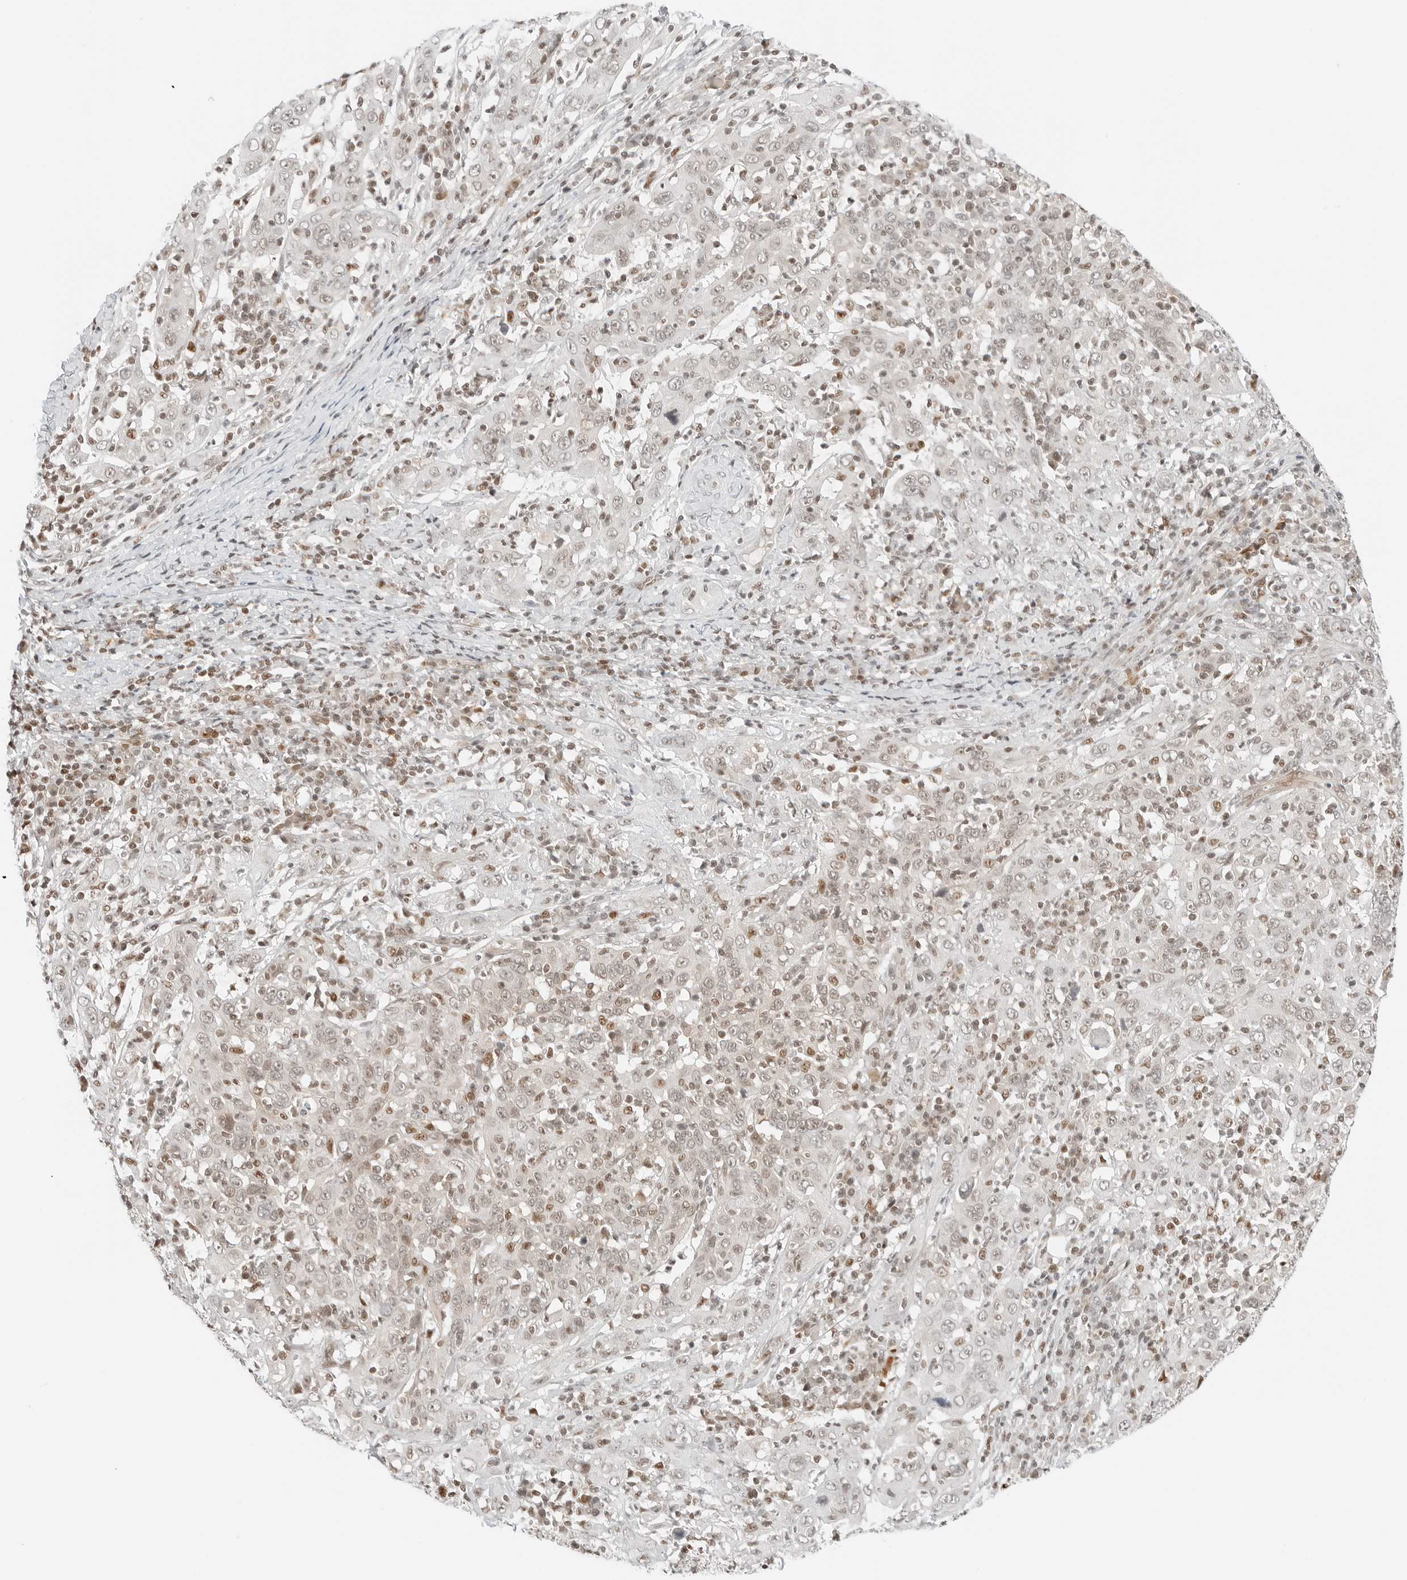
{"staining": {"intensity": "weak", "quantity": "25%-75%", "location": "nuclear"}, "tissue": "cervical cancer", "cell_type": "Tumor cells", "image_type": "cancer", "snomed": [{"axis": "morphology", "description": "Squamous cell carcinoma, NOS"}, {"axis": "topography", "description": "Cervix"}], "caption": "Immunohistochemistry (IHC) of human cervical cancer (squamous cell carcinoma) shows low levels of weak nuclear expression in about 25%-75% of tumor cells. Using DAB (3,3'-diaminobenzidine) (brown) and hematoxylin (blue) stains, captured at high magnification using brightfield microscopy.", "gene": "CRTC2", "patient": {"sex": "female", "age": 46}}